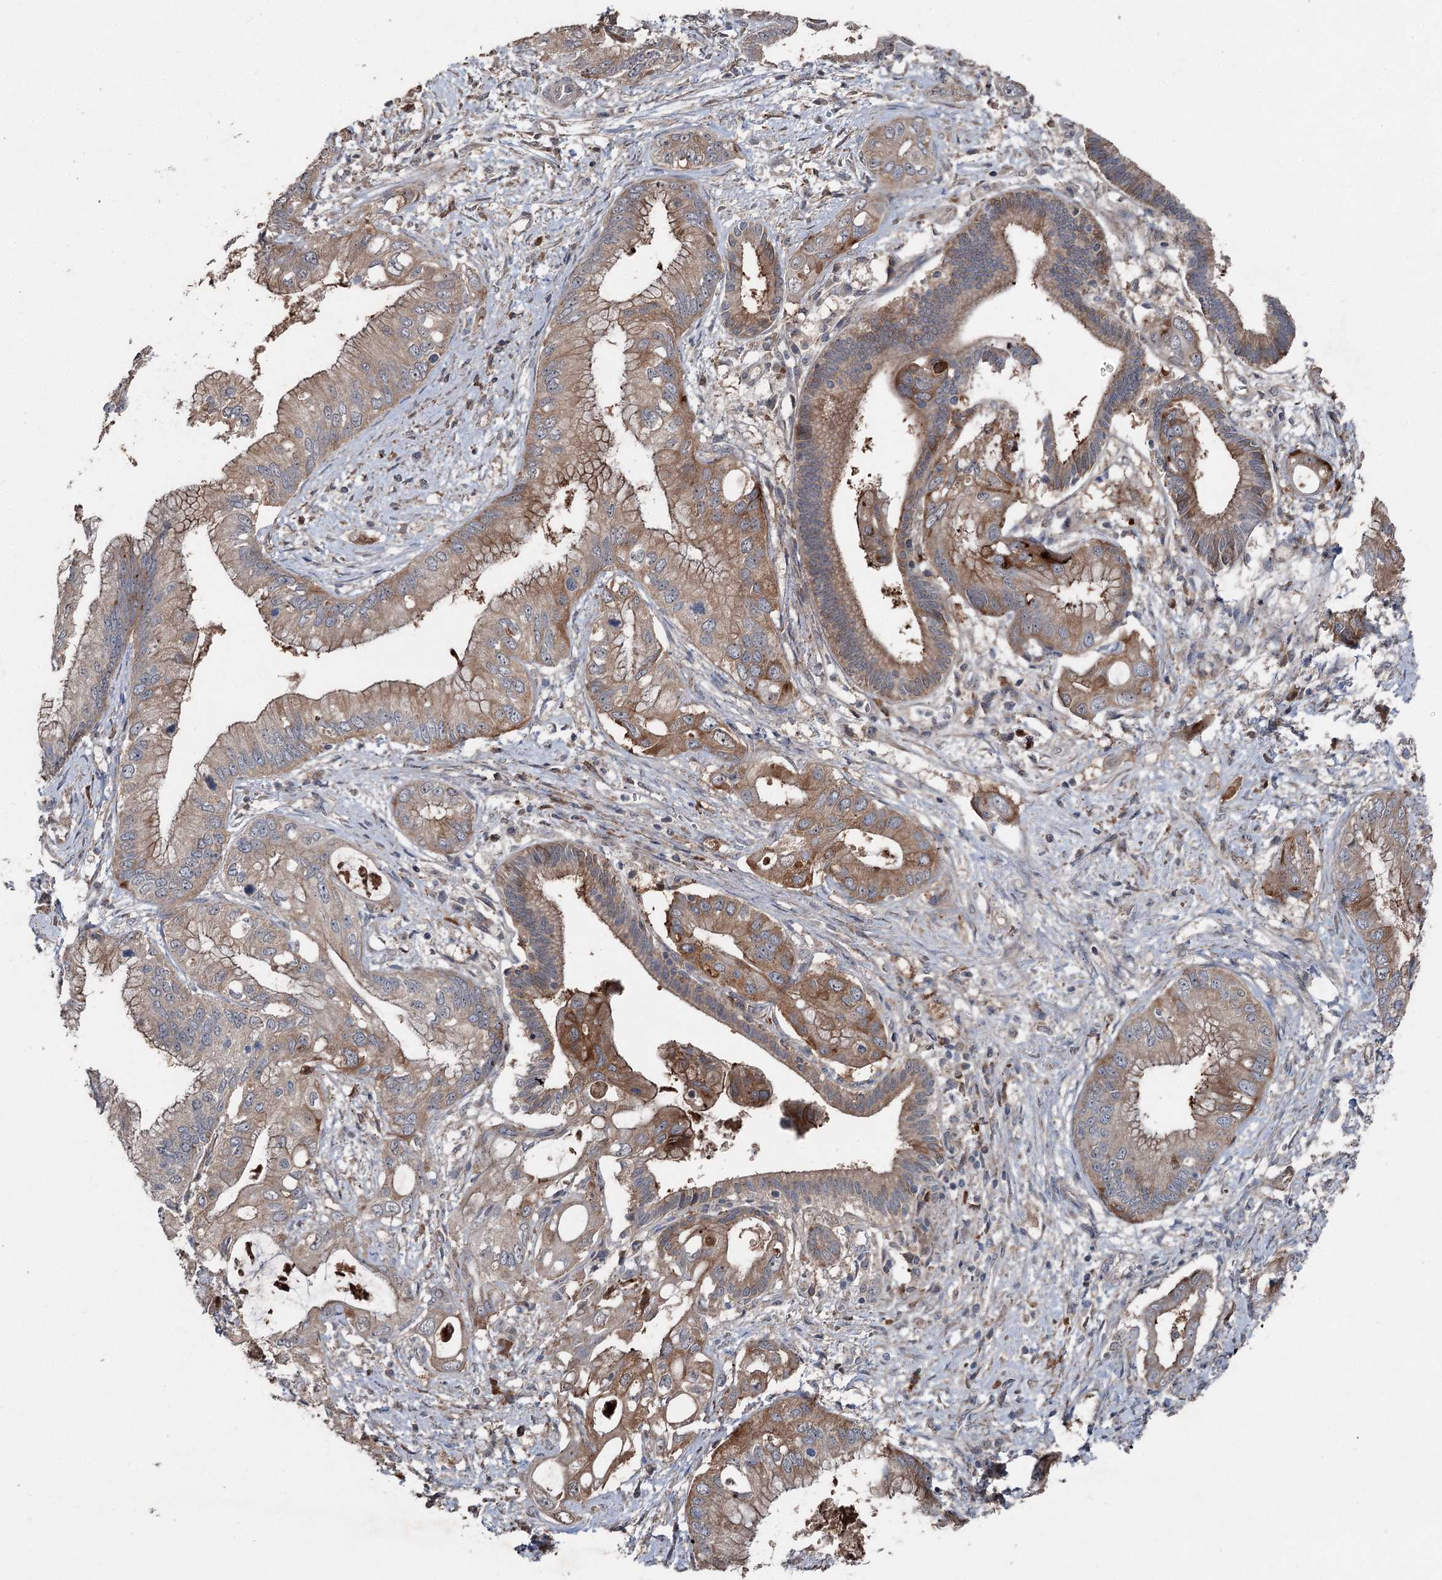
{"staining": {"intensity": "moderate", "quantity": "25%-75%", "location": "cytoplasmic/membranous"}, "tissue": "pancreatic cancer", "cell_type": "Tumor cells", "image_type": "cancer", "snomed": [{"axis": "morphology", "description": "Inflammation, NOS"}, {"axis": "morphology", "description": "Adenocarcinoma, NOS"}, {"axis": "topography", "description": "Pancreas"}], "caption": "Immunohistochemistry (IHC) image of adenocarcinoma (pancreatic) stained for a protein (brown), which demonstrates medium levels of moderate cytoplasmic/membranous staining in about 25%-75% of tumor cells.", "gene": "MAPK8IP2", "patient": {"sex": "female", "age": 56}}